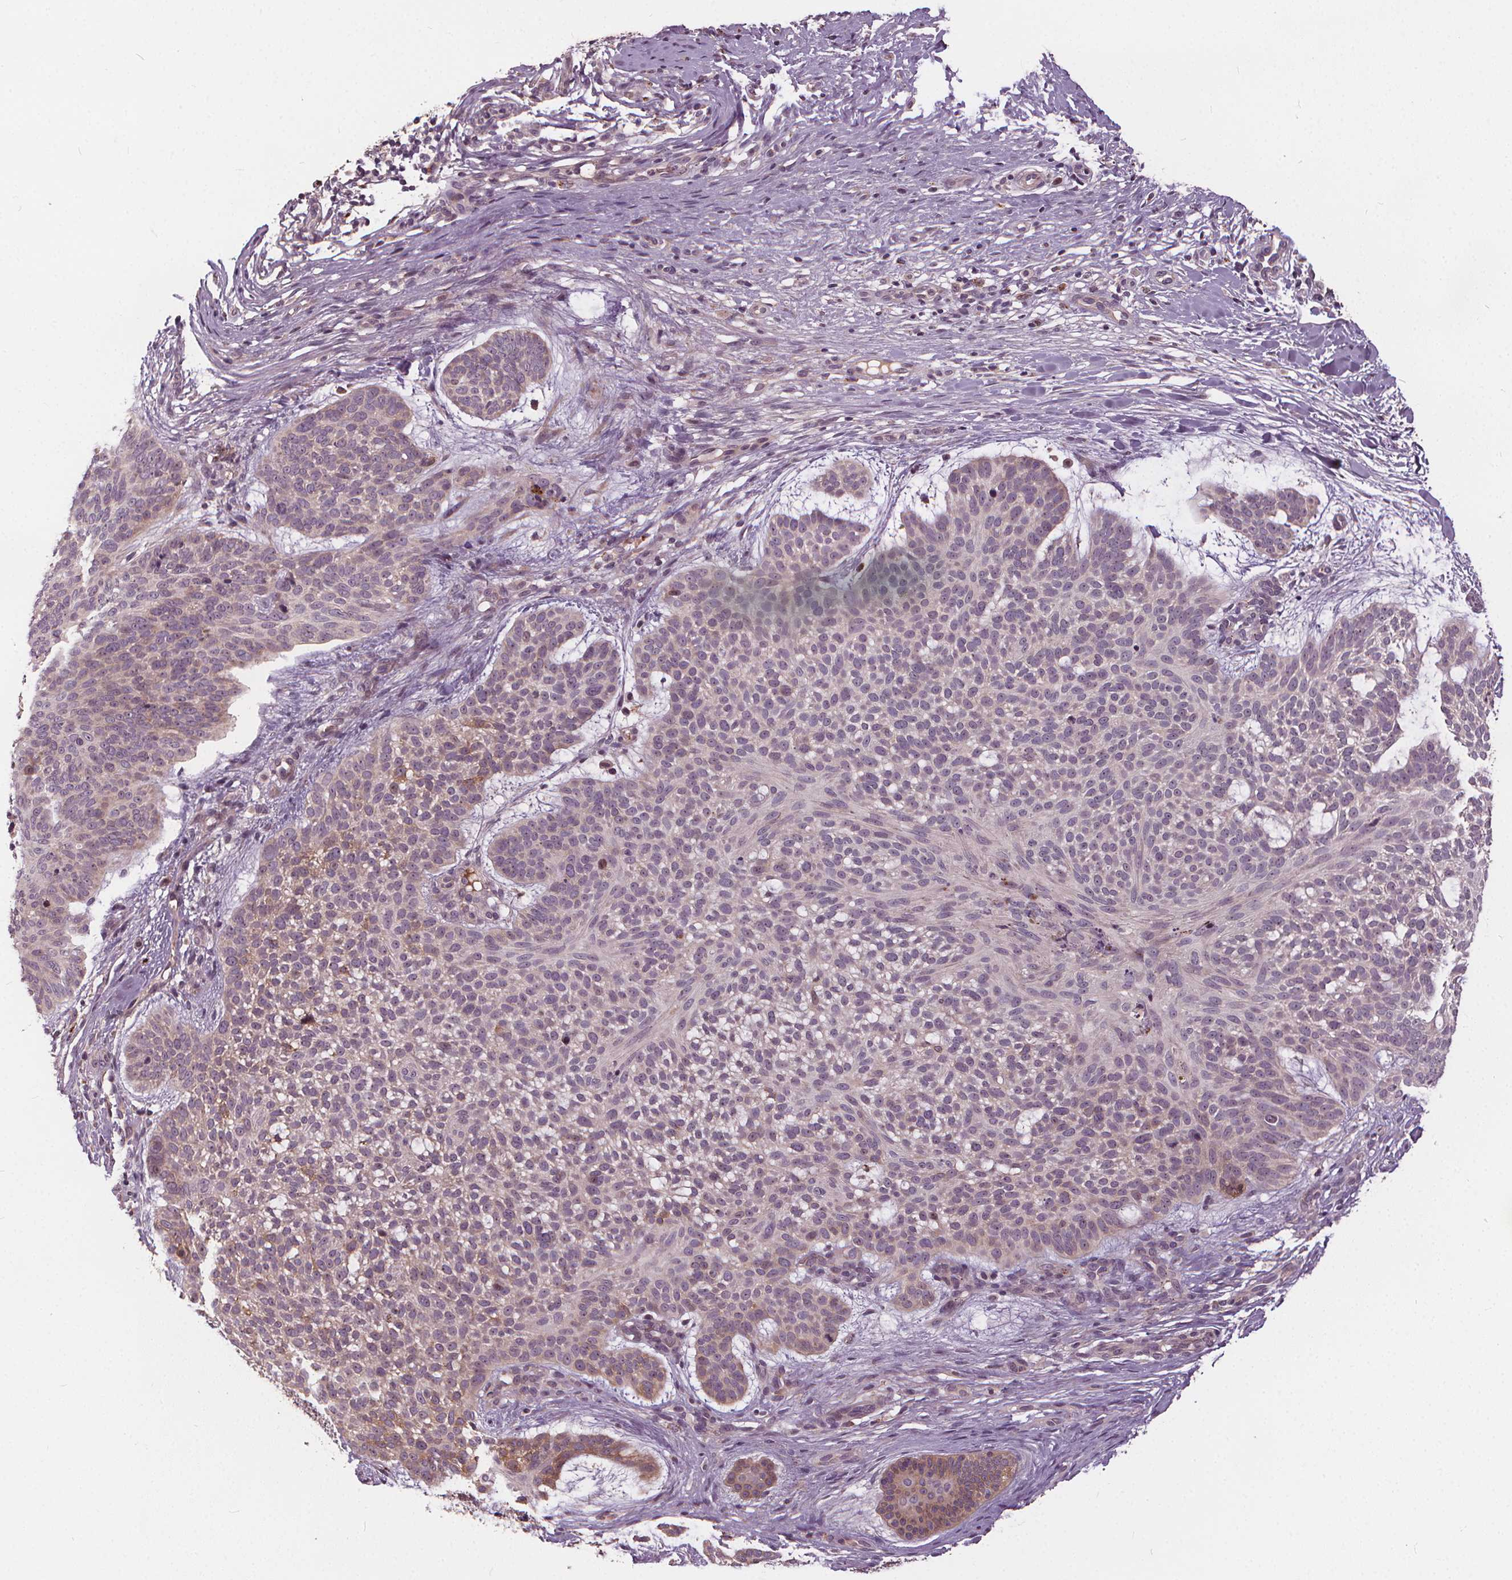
{"staining": {"intensity": "moderate", "quantity": "<25%", "location": "cytoplasmic/membranous"}, "tissue": "skin cancer", "cell_type": "Tumor cells", "image_type": "cancer", "snomed": [{"axis": "morphology", "description": "Basal cell carcinoma"}, {"axis": "topography", "description": "Skin"}], "caption": "This photomicrograph reveals skin cancer stained with immunohistochemistry to label a protein in brown. The cytoplasmic/membranous of tumor cells show moderate positivity for the protein. Nuclei are counter-stained blue.", "gene": "IPO13", "patient": {"sex": "male", "age": 64}}